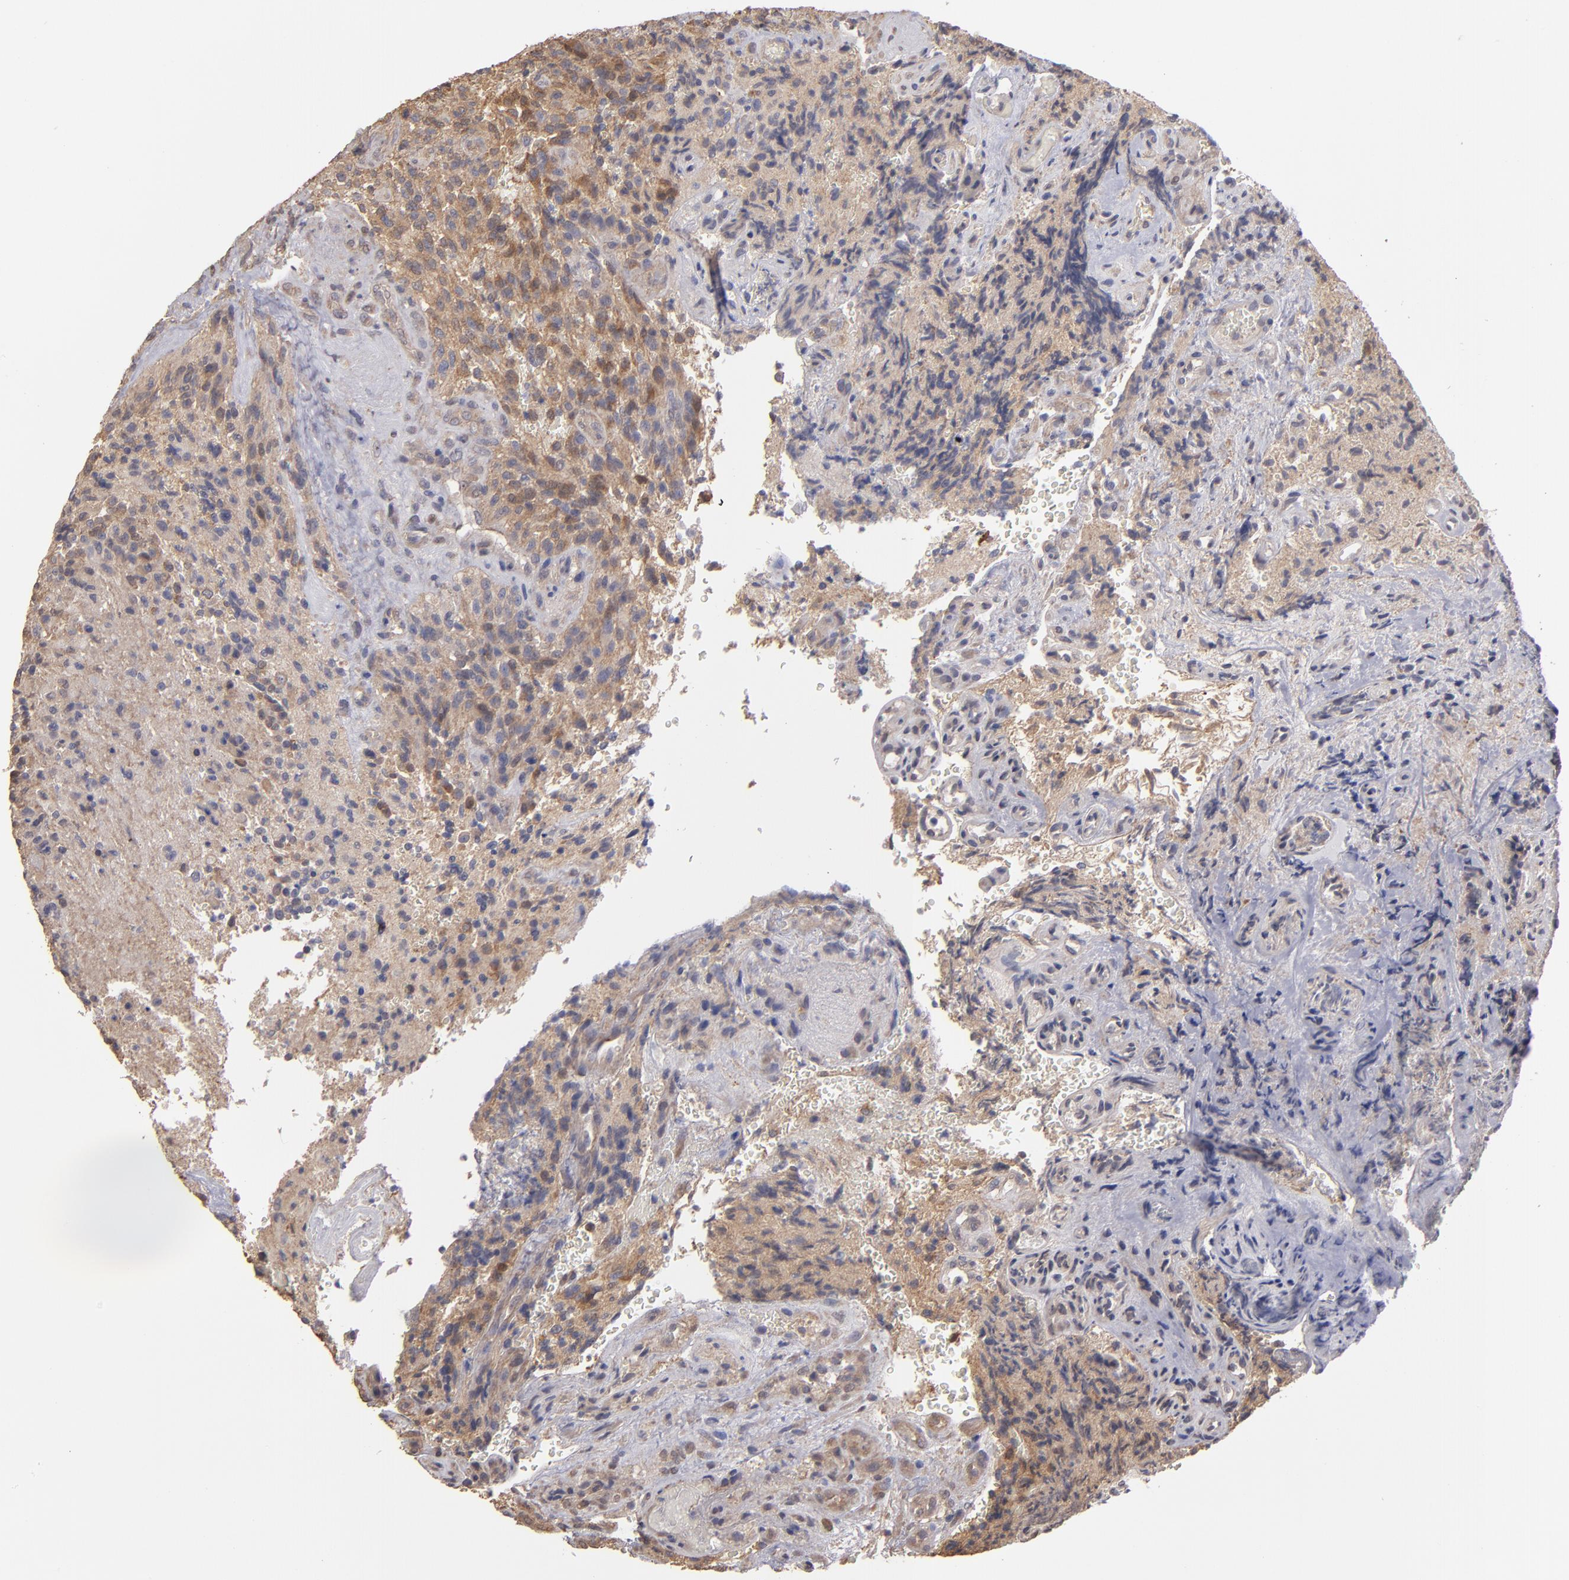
{"staining": {"intensity": "weak", "quantity": ">75%", "location": "cytoplasmic/membranous"}, "tissue": "glioma", "cell_type": "Tumor cells", "image_type": "cancer", "snomed": [{"axis": "morphology", "description": "Normal tissue, NOS"}, {"axis": "morphology", "description": "Glioma, malignant, High grade"}, {"axis": "topography", "description": "Cerebral cortex"}], "caption": "This is an image of immunohistochemistry (IHC) staining of glioma, which shows weak positivity in the cytoplasmic/membranous of tumor cells.", "gene": "NDRG2", "patient": {"sex": "male", "age": 56}}